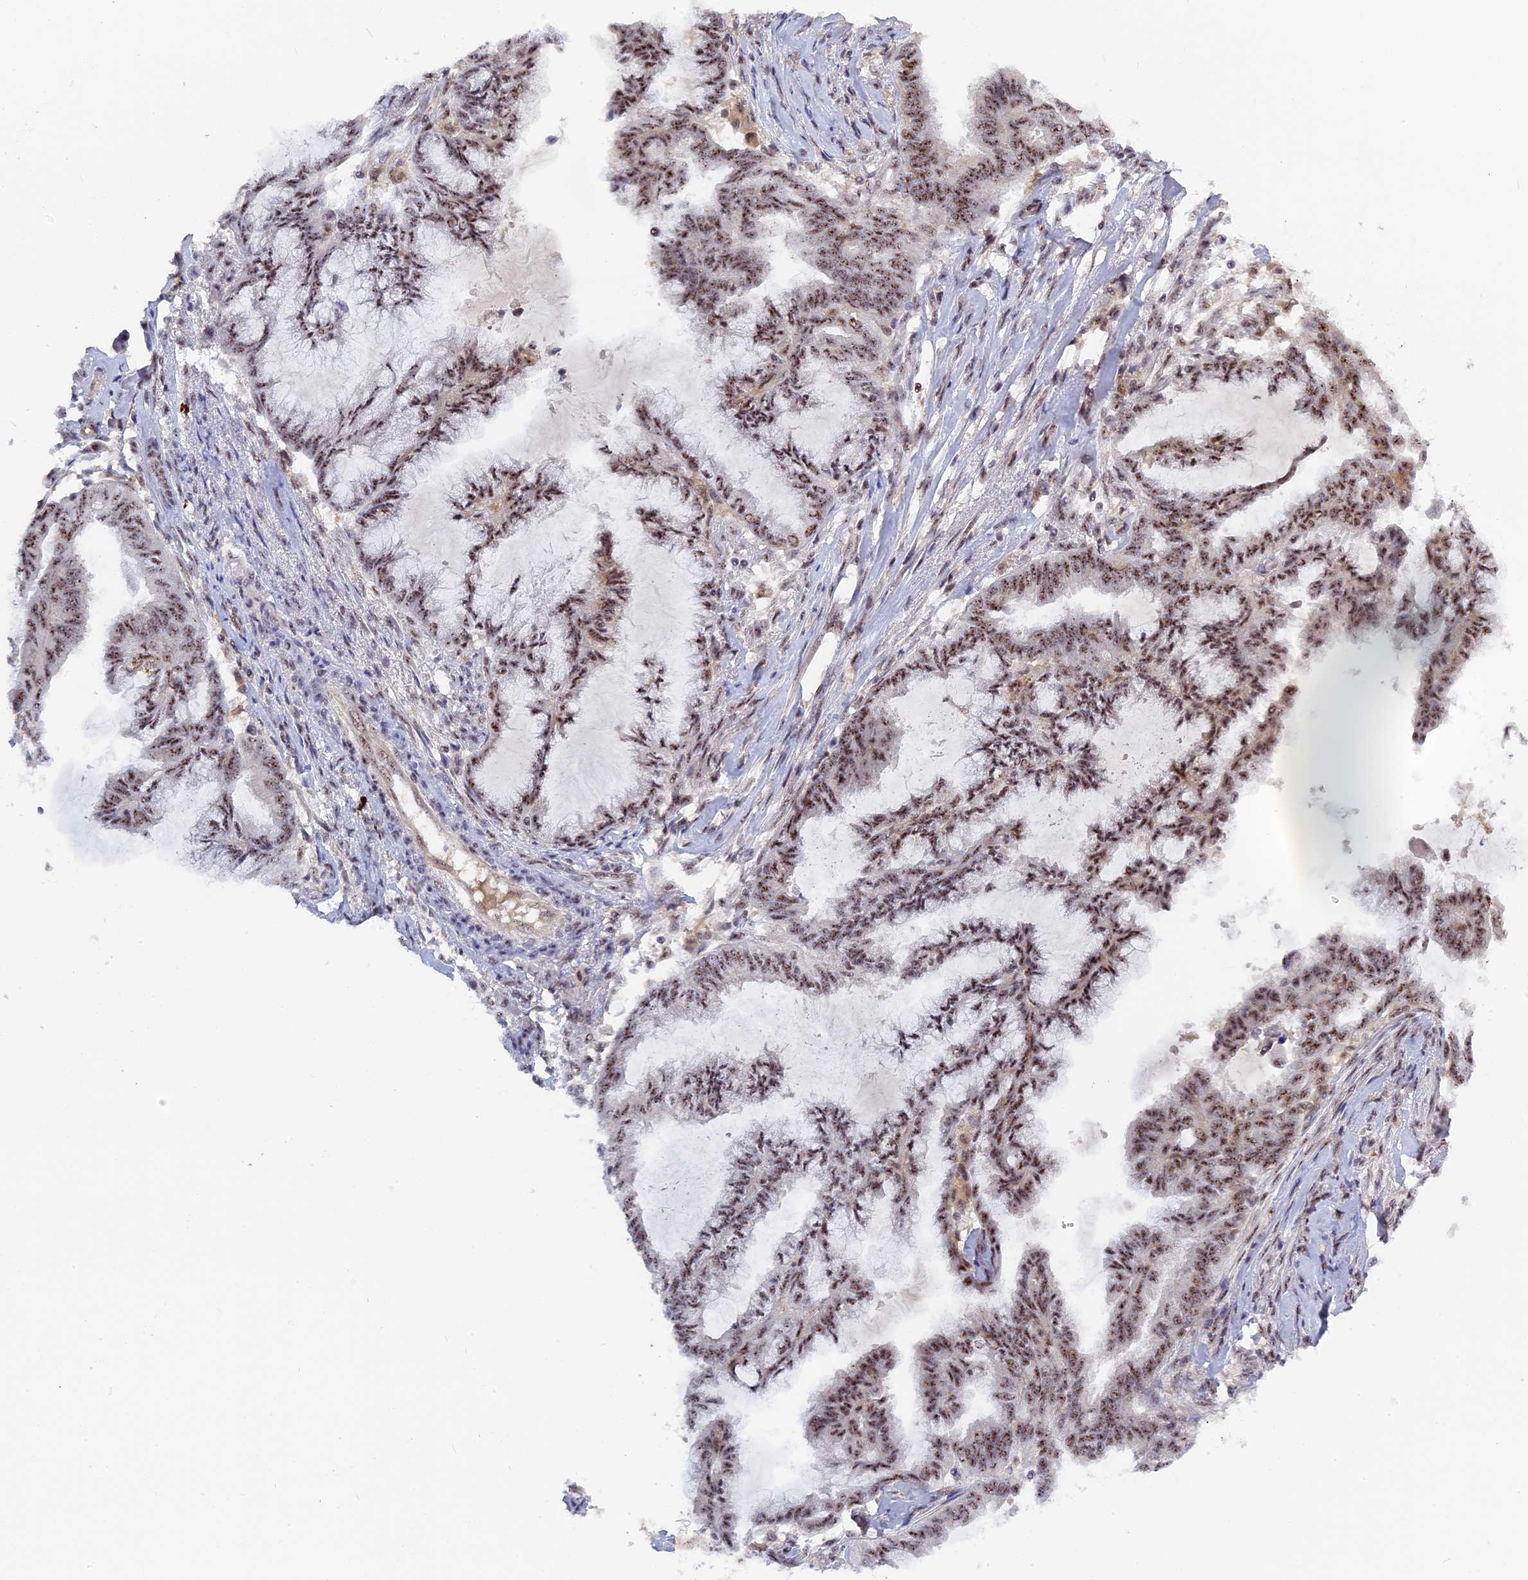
{"staining": {"intensity": "moderate", "quantity": ">75%", "location": "nuclear"}, "tissue": "endometrial cancer", "cell_type": "Tumor cells", "image_type": "cancer", "snomed": [{"axis": "morphology", "description": "Adenocarcinoma, NOS"}, {"axis": "topography", "description": "Endometrium"}], "caption": "The photomicrograph demonstrates immunohistochemical staining of endometrial cancer (adenocarcinoma). There is moderate nuclear expression is identified in approximately >75% of tumor cells.", "gene": "TAB1", "patient": {"sex": "female", "age": 86}}